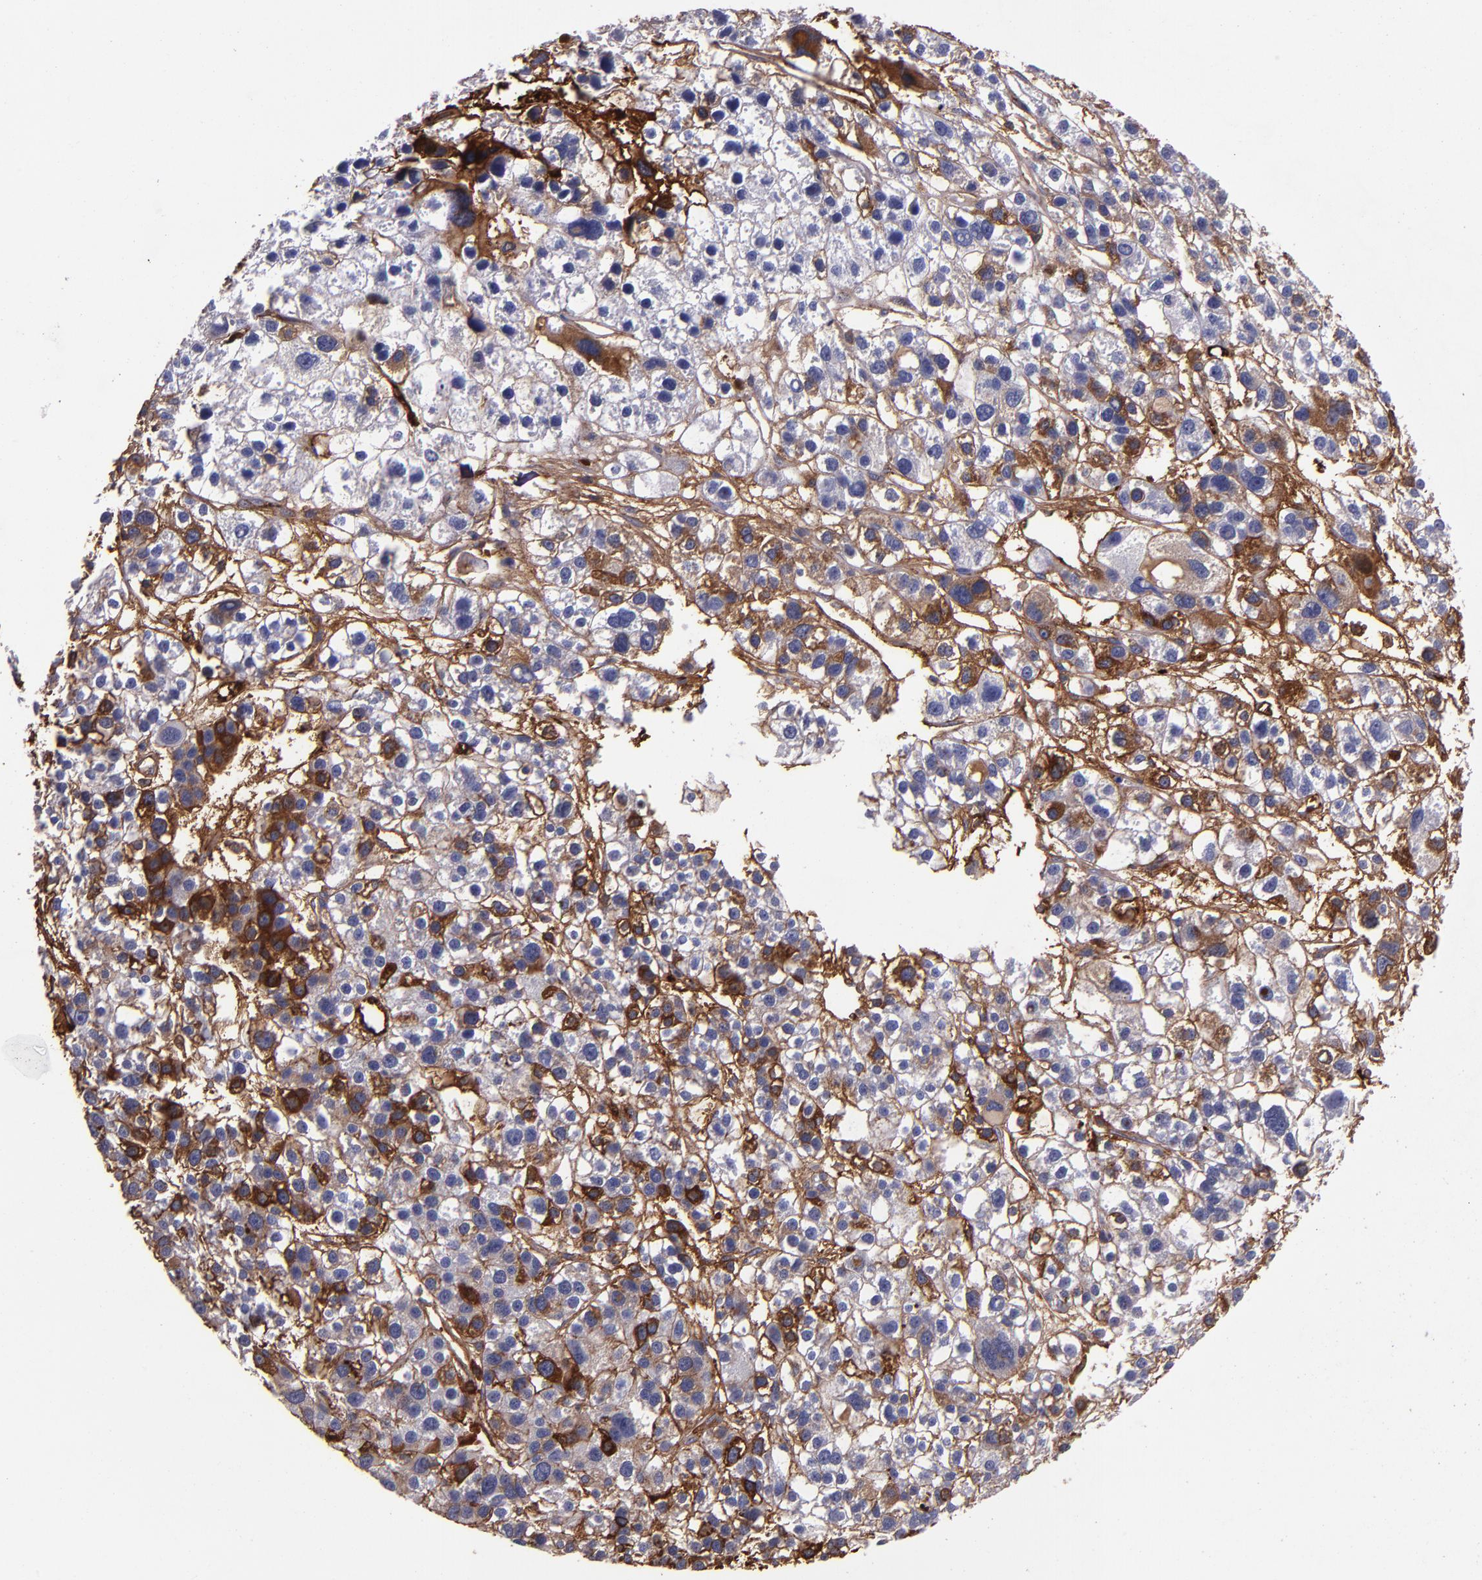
{"staining": {"intensity": "moderate", "quantity": "<25%", "location": "cytoplasmic/membranous"}, "tissue": "liver cancer", "cell_type": "Tumor cells", "image_type": "cancer", "snomed": [{"axis": "morphology", "description": "Carcinoma, Hepatocellular, NOS"}, {"axis": "topography", "description": "Liver"}], "caption": "This histopathology image exhibits immunohistochemistry (IHC) staining of hepatocellular carcinoma (liver), with low moderate cytoplasmic/membranous expression in about <25% of tumor cells.", "gene": "A2M", "patient": {"sex": "female", "age": 85}}